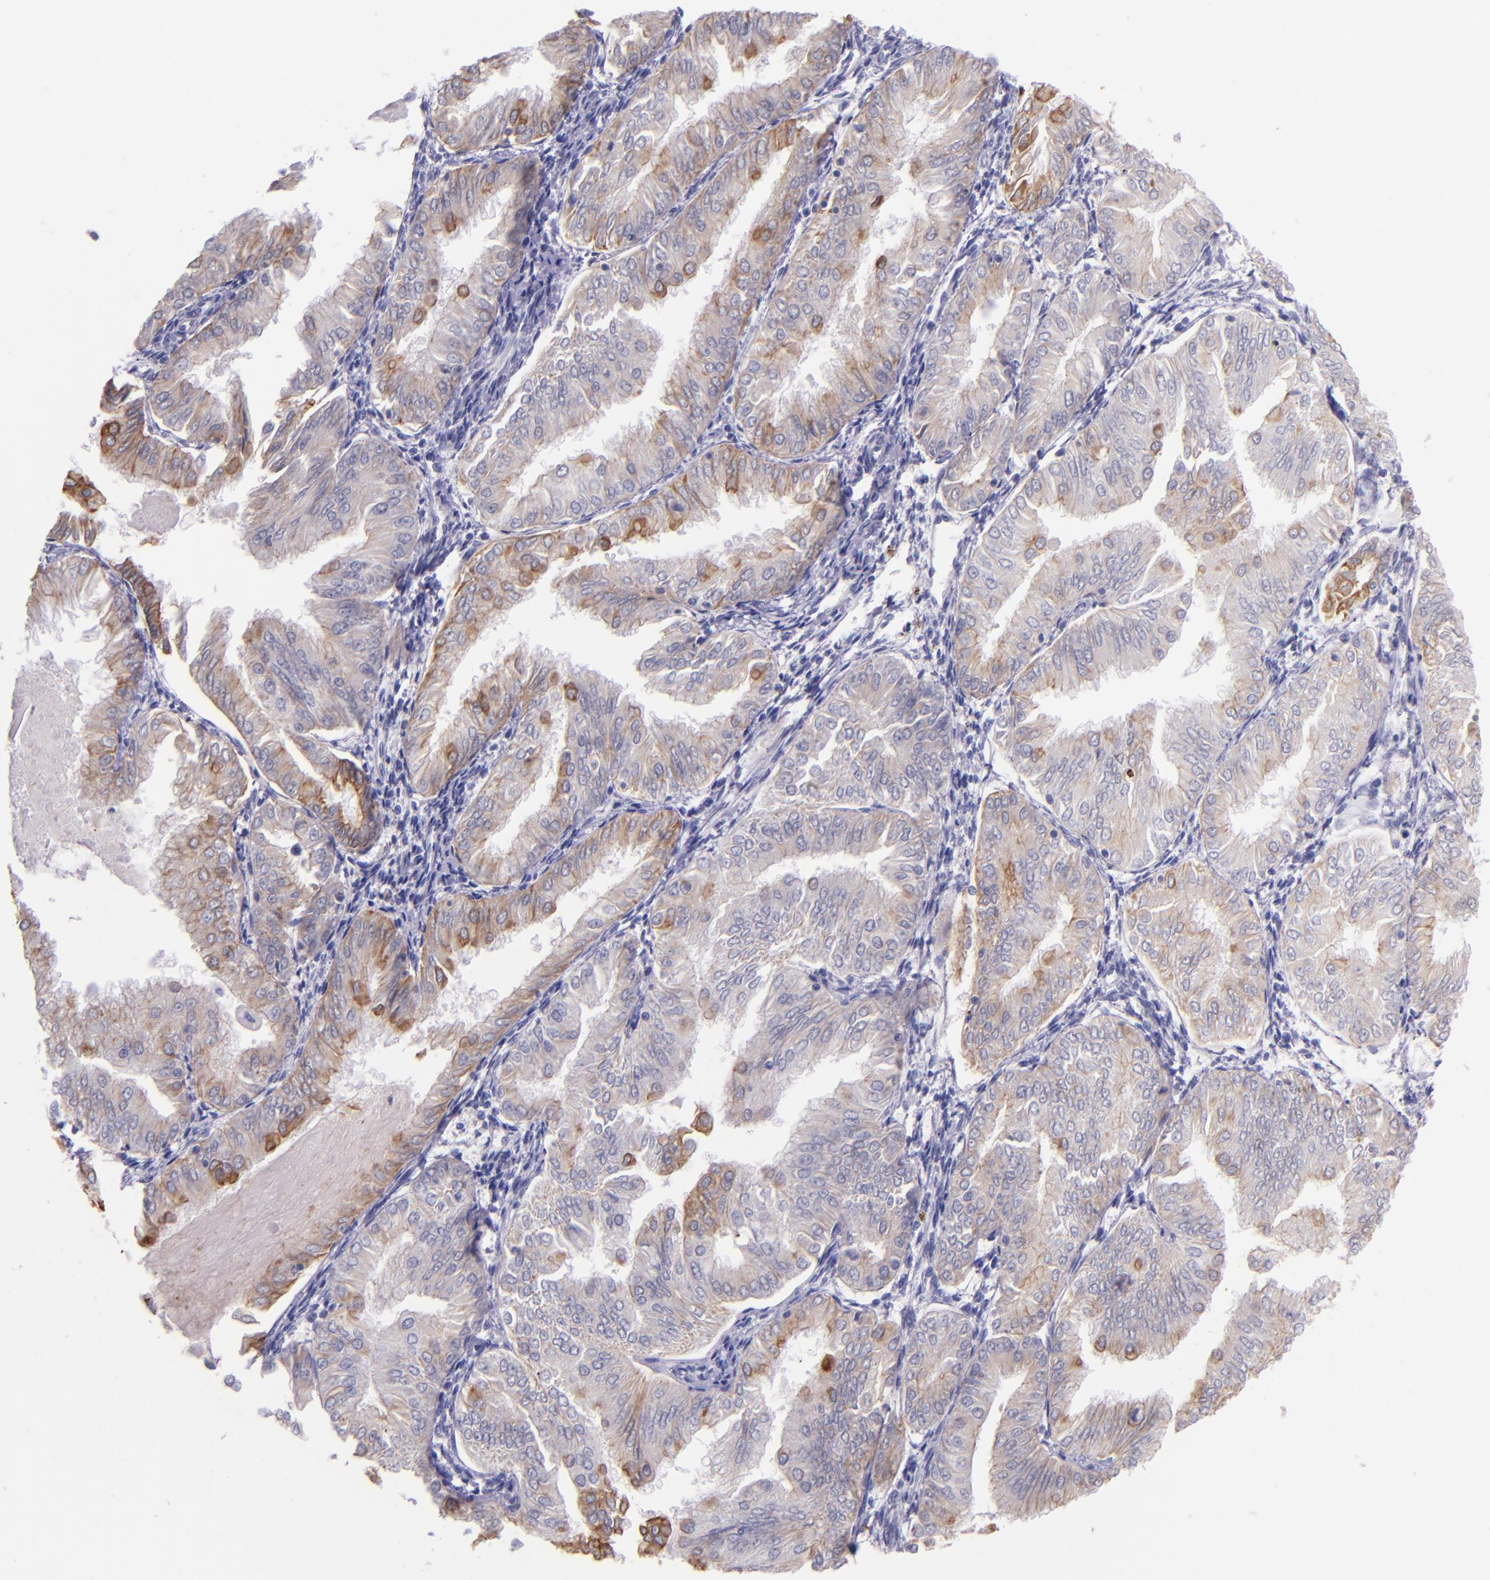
{"staining": {"intensity": "moderate", "quantity": "<25%", "location": "cytoplasmic/membranous"}, "tissue": "endometrial cancer", "cell_type": "Tumor cells", "image_type": "cancer", "snomed": [{"axis": "morphology", "description": "Adenocarcinoma, NOS"}, {"axis": "topography", "description": "Endometrium"}], "caption": "Immunohistochemistry image of neoplastic tissue: human endometrial adenocarcinoma stained using immunohistochemistry demonstrates low levels of moderate protein expression localized specifically in the cytoplasmic/membranous of tumor cells, appearing as a cytoplasmic/membranous brown color.", "gene": "KRT4", "patient": {"sex": "female", "age": 53}}